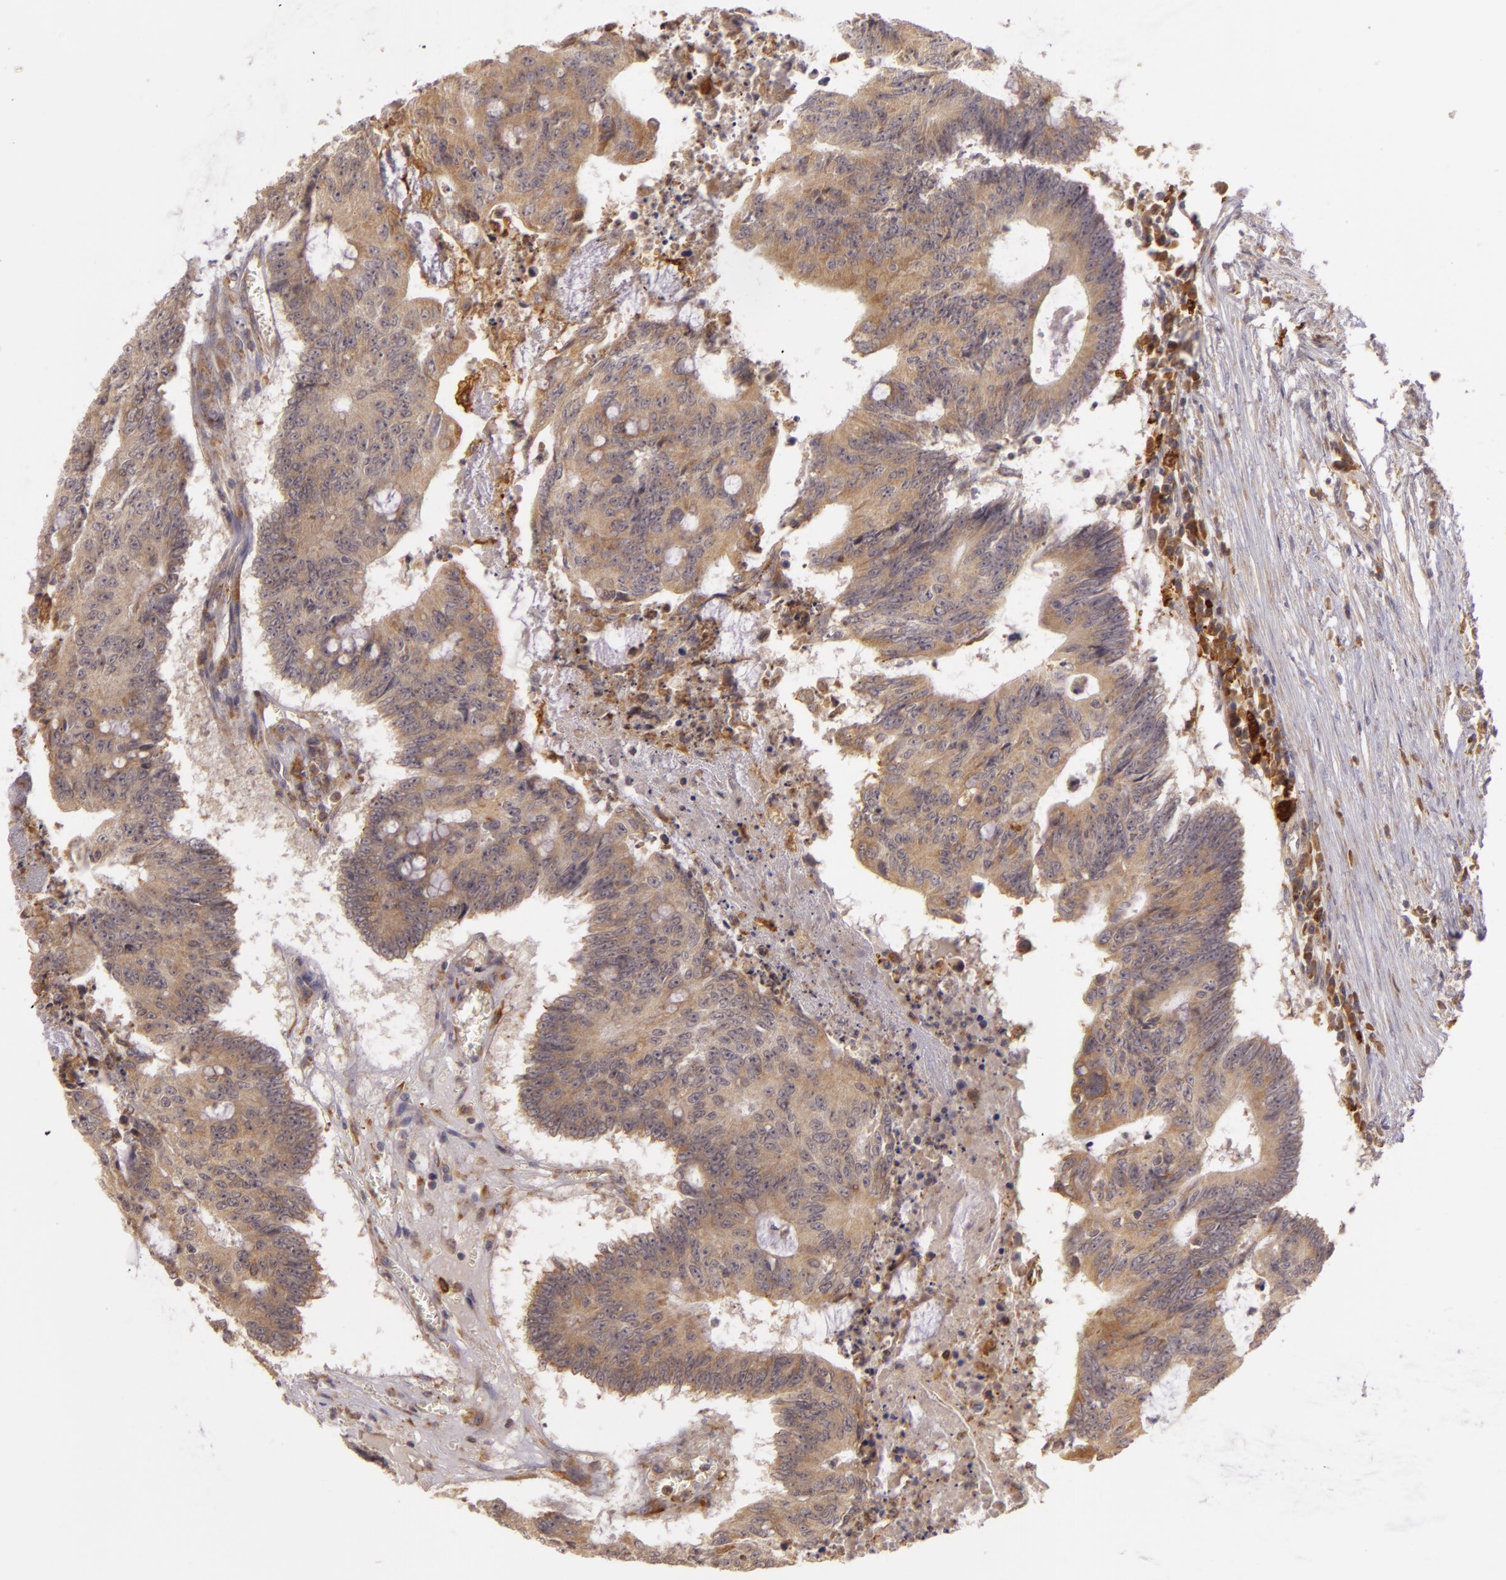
{"staining": {"intensity": "moderate", "quantity": ">75%", "location": "cytoplasmic/membranous"}, "tissue": "colorectal cancer", "cell_type": "Tumor cells", "image_type": "cancer", "snomed": [{"axis": "morphology", "description": "Adenocarcinoma, NOS"}, {"axis": "topography", "description": "Colon"}], "caption": "An IHC histopathology image of neoplastic tissue is shown. Protein staining in brown labels moderate cytoplasmic/membranous positivity in colorectal adenocarcinoma within tumor cells.", "gene": "PPP1R3F", "patient": {"sex": "male", "age": 65}}